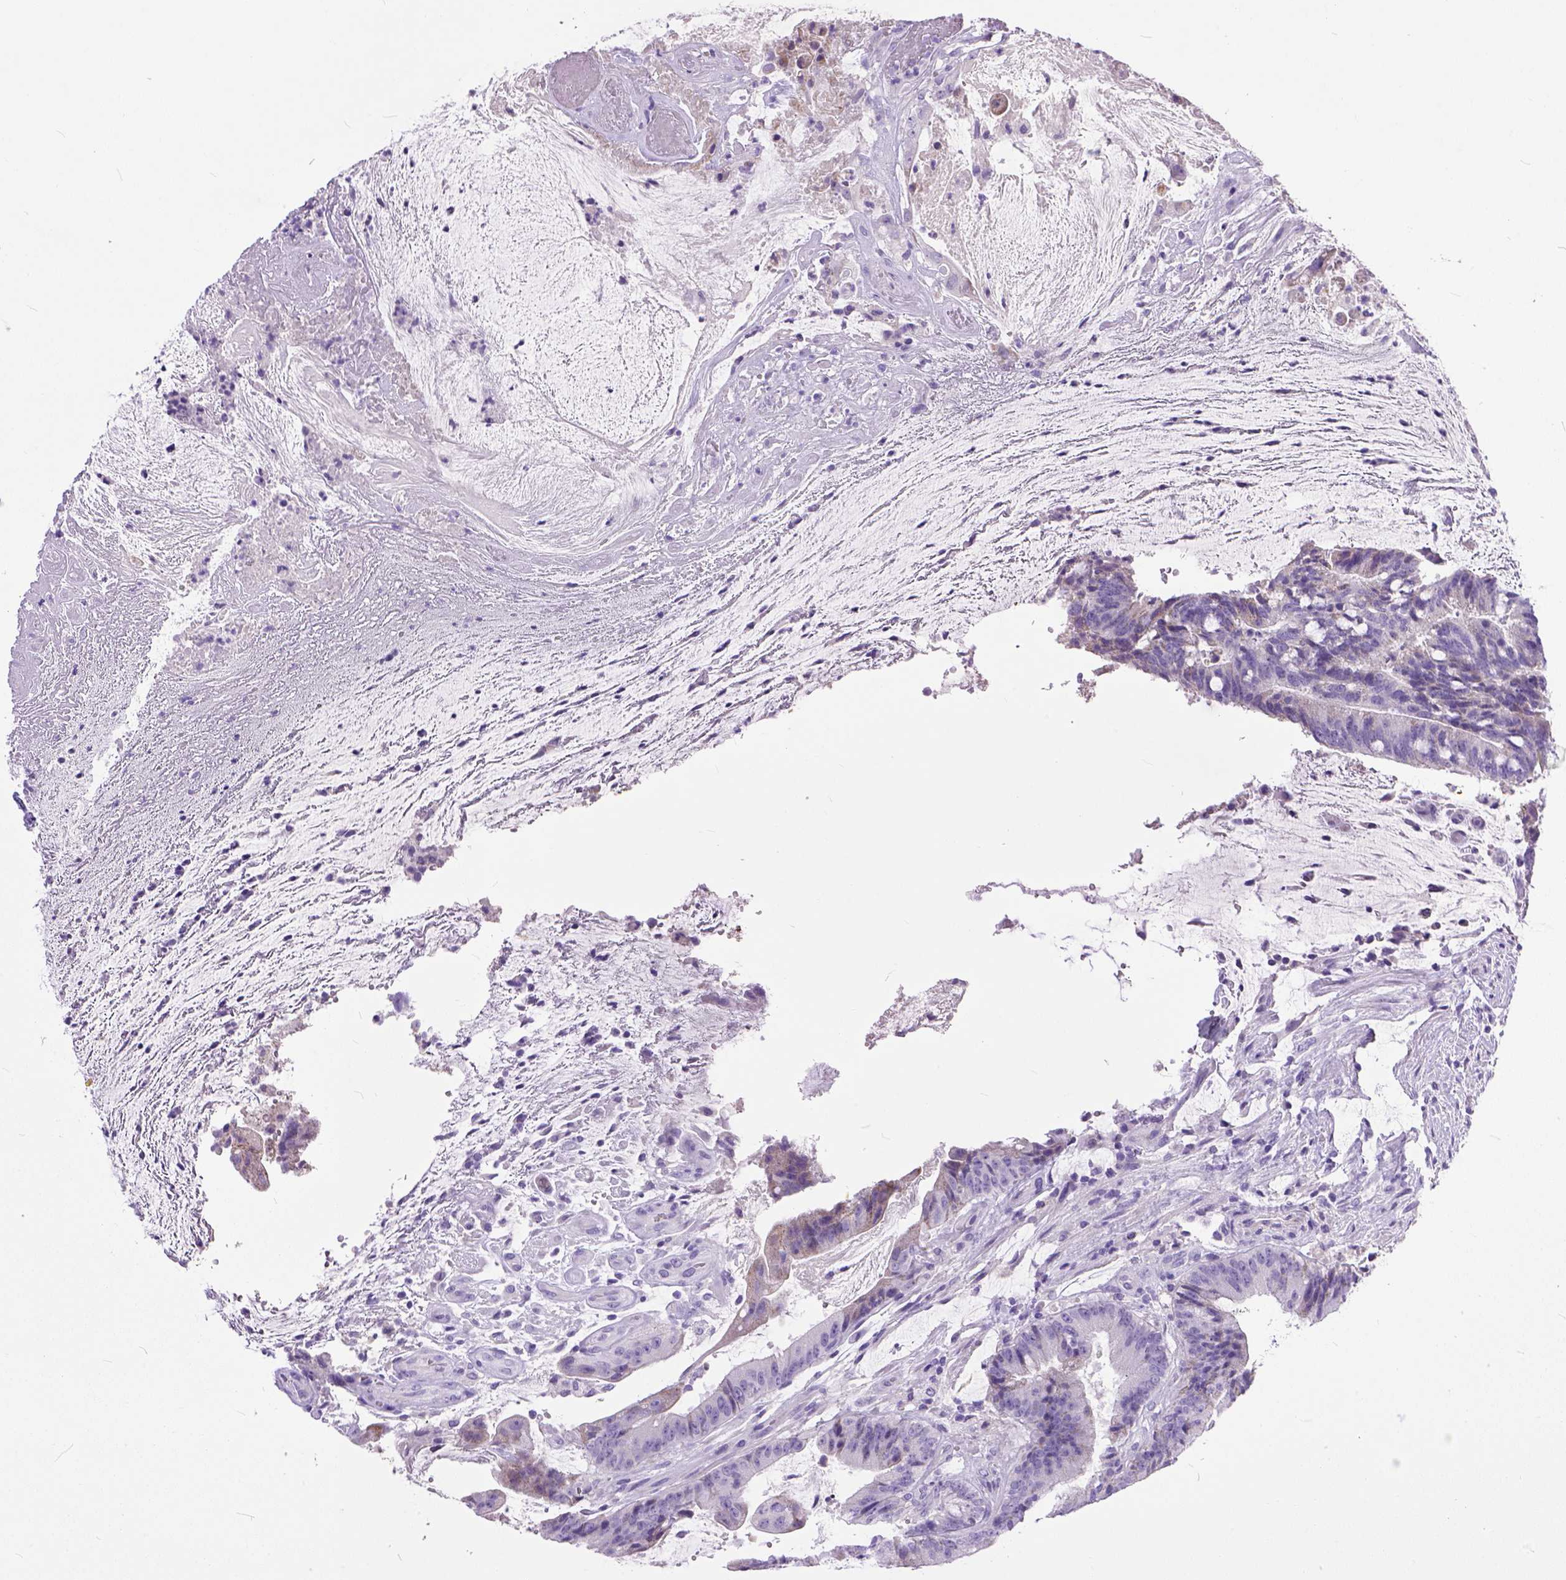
{"staining": {"intensity": "negative", "quantity": "none", "location": "none"}, "tissue": "colorectal cancer", "cell_type": "Tumor cells", "image_type": "cancer", "snomed": [{"axis": "morphology", "description": "Adenocarcinoma, NOS"}, {"axis": "topography", "description": "Colon"}], "caption": "DAB (3,3'-diaminobenzidine) immunohistochemical staining of human adenocarcinoma (colorectal) shows no significant staining in tumor cells. Nuclei are stained in blue.", "gene": "PLK5", "patient": {"sex": "female", "age": 43}}